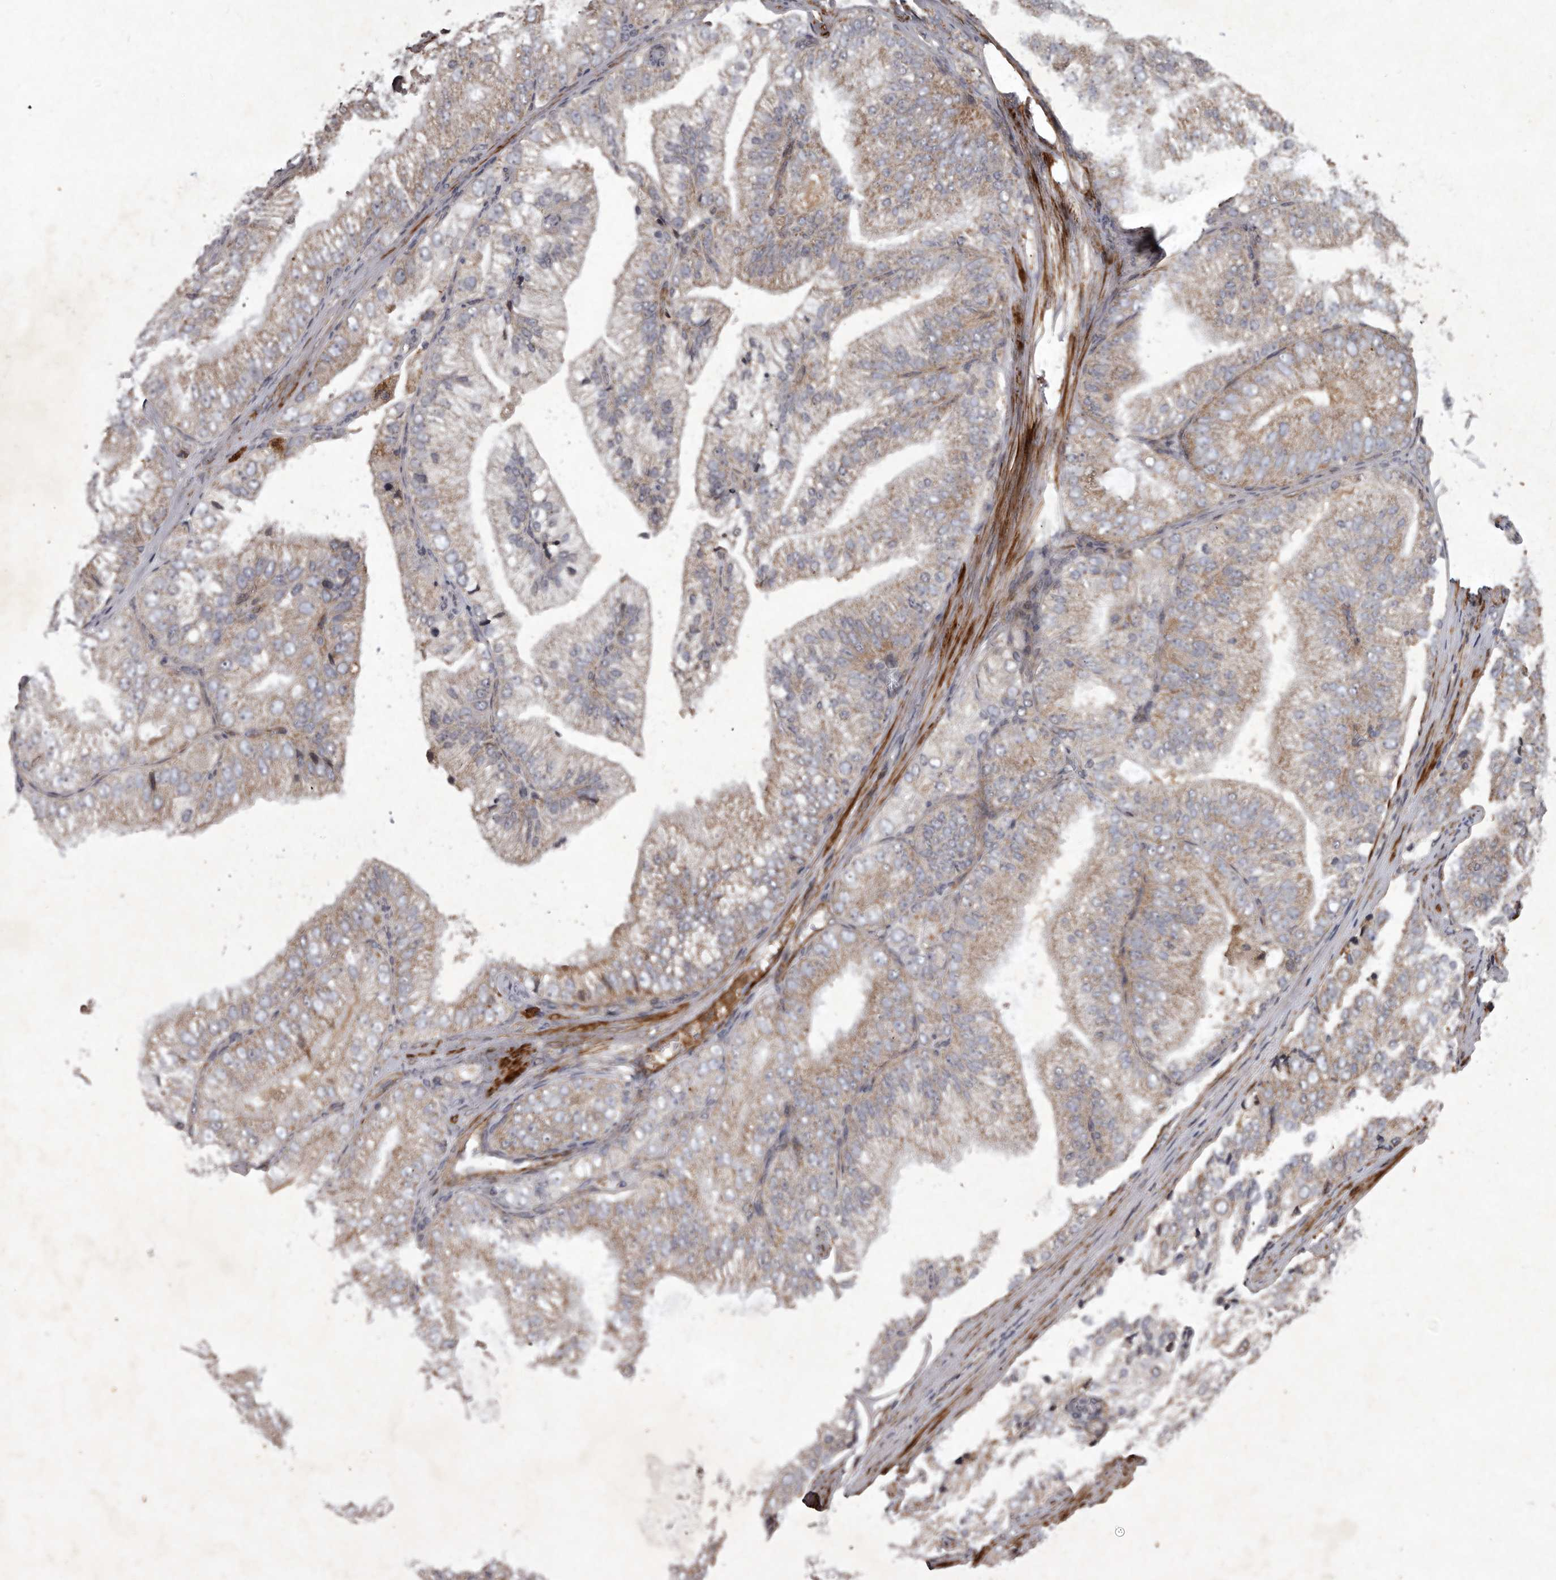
{"staining": {"intensity": "weak", "quantity": "25%-75%", "location": "cytoplasmic/membranous"}, "tissue": "prostate cancer", "cell_type": "Tumor cells", "image_type": "cancer", "snomed": [{"axis": "morphology", "description": "Adenocarcinoma, High grade"}, {"axis": "topography", "description": "Prostate"}], "caption": "Tumor cells demonstrate low levels of weak cytoplasmic/membranous positivity in approximately 25%-75% of cells in prostate cancer.", "gene": "MRPS15", "patient": {"sex": "male", "age": 58}}